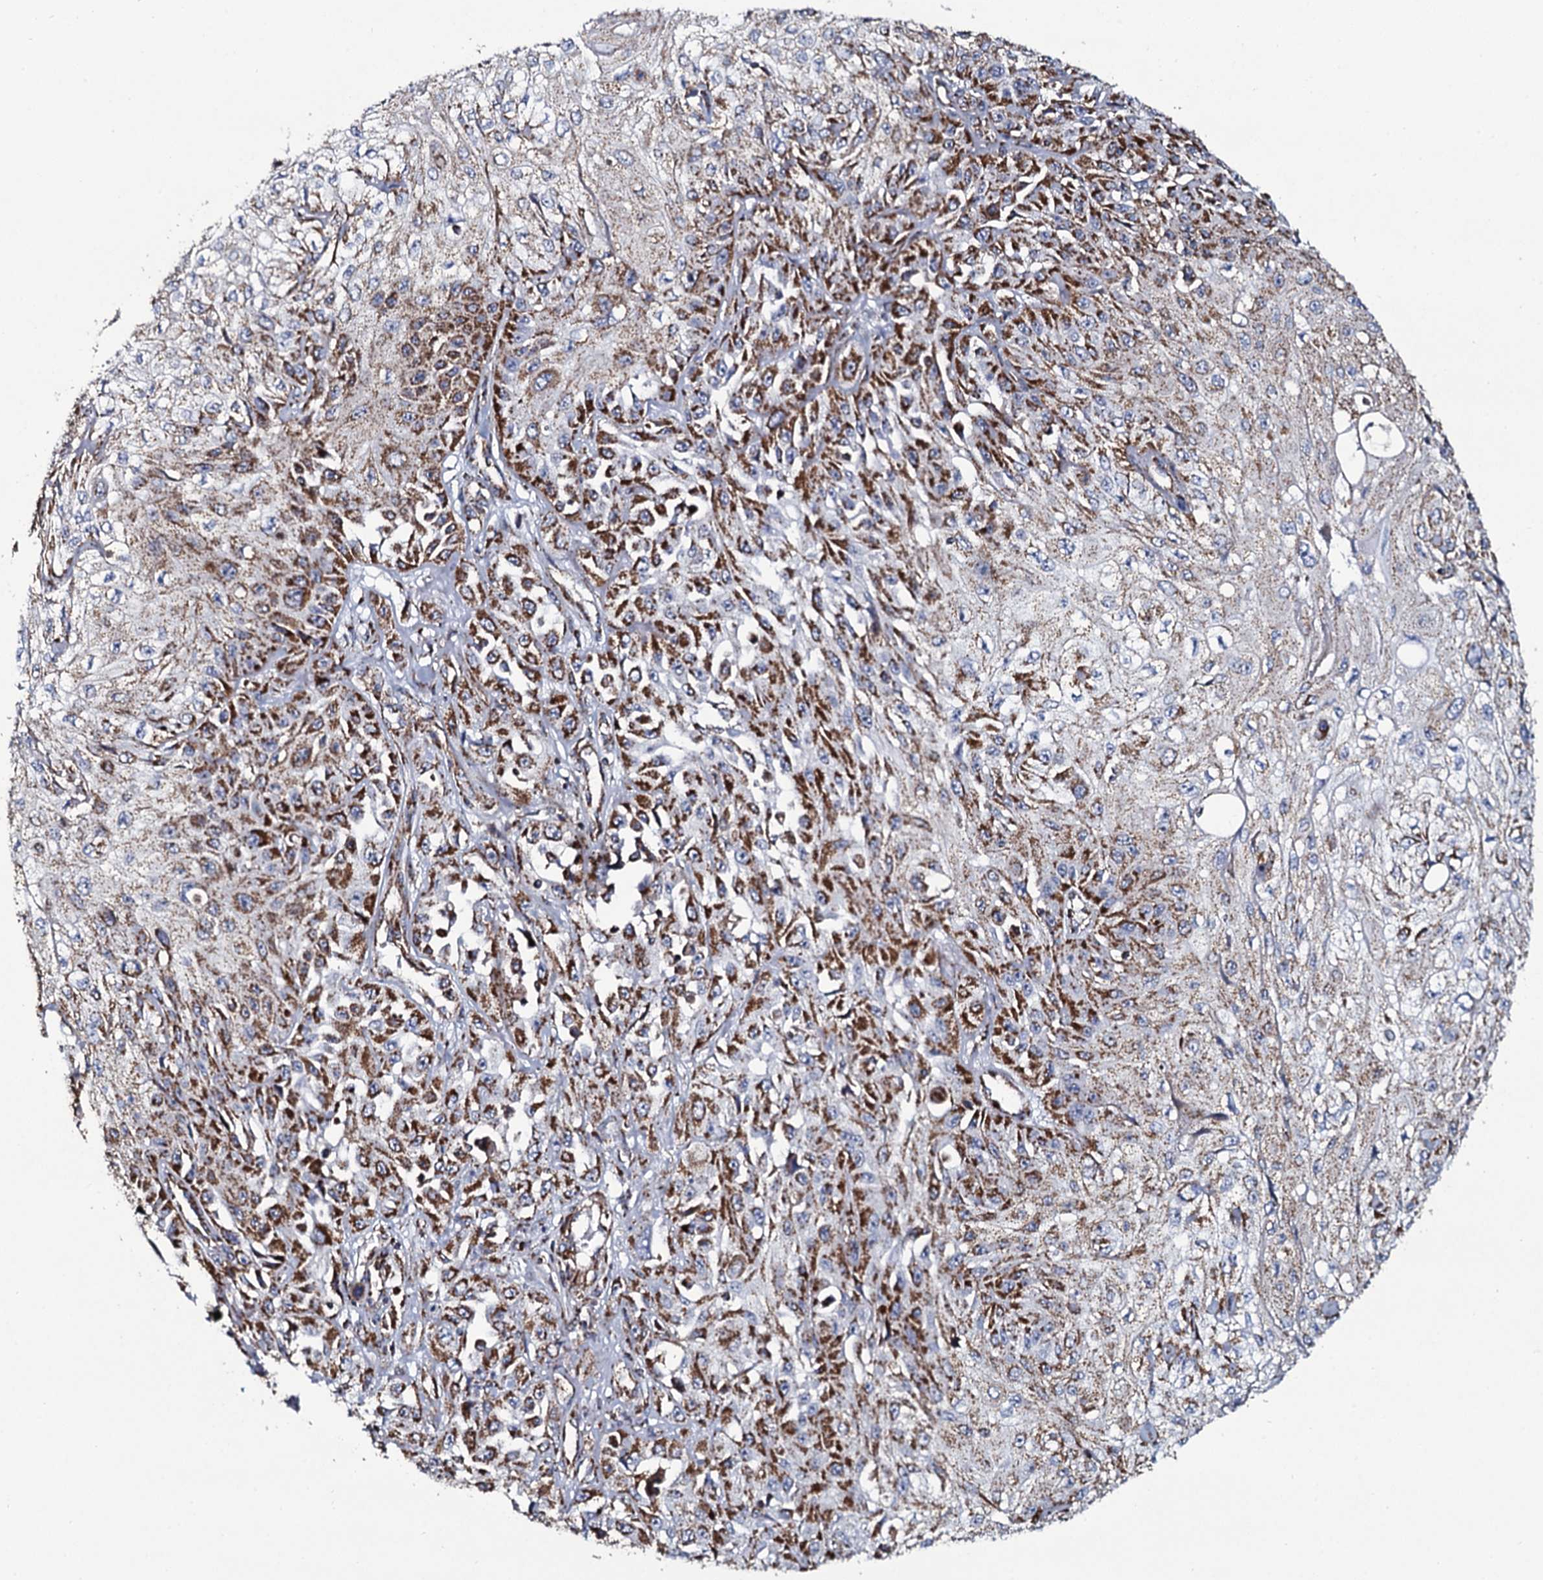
{"staining": {"intensity": "strong", "quantity": ">75%", "location": "cytoplasmic/membranous"}, "tissue": "skin cancer", "cell_type": "Tumor cells", "image_type": "cancer", "snomed": [{"axis": "morphology", "description": "Squamous cell carcinoma, NOS"}, {"axis": "morphology", "description": "Squamous cell carcinoma, metastatic, NOS"}, {"axis": "topography", "description": "Skin"}, {"axis": "topography", "description": "Lymph node"}], "caption": "The photomicrograph reveals a brown stain indicating the presence of a protein in the cytoplasmic/membranous of tumor cells in skin cancer.", "gene": "EVC2", "patient": {"sex": "male", "age": 75}}